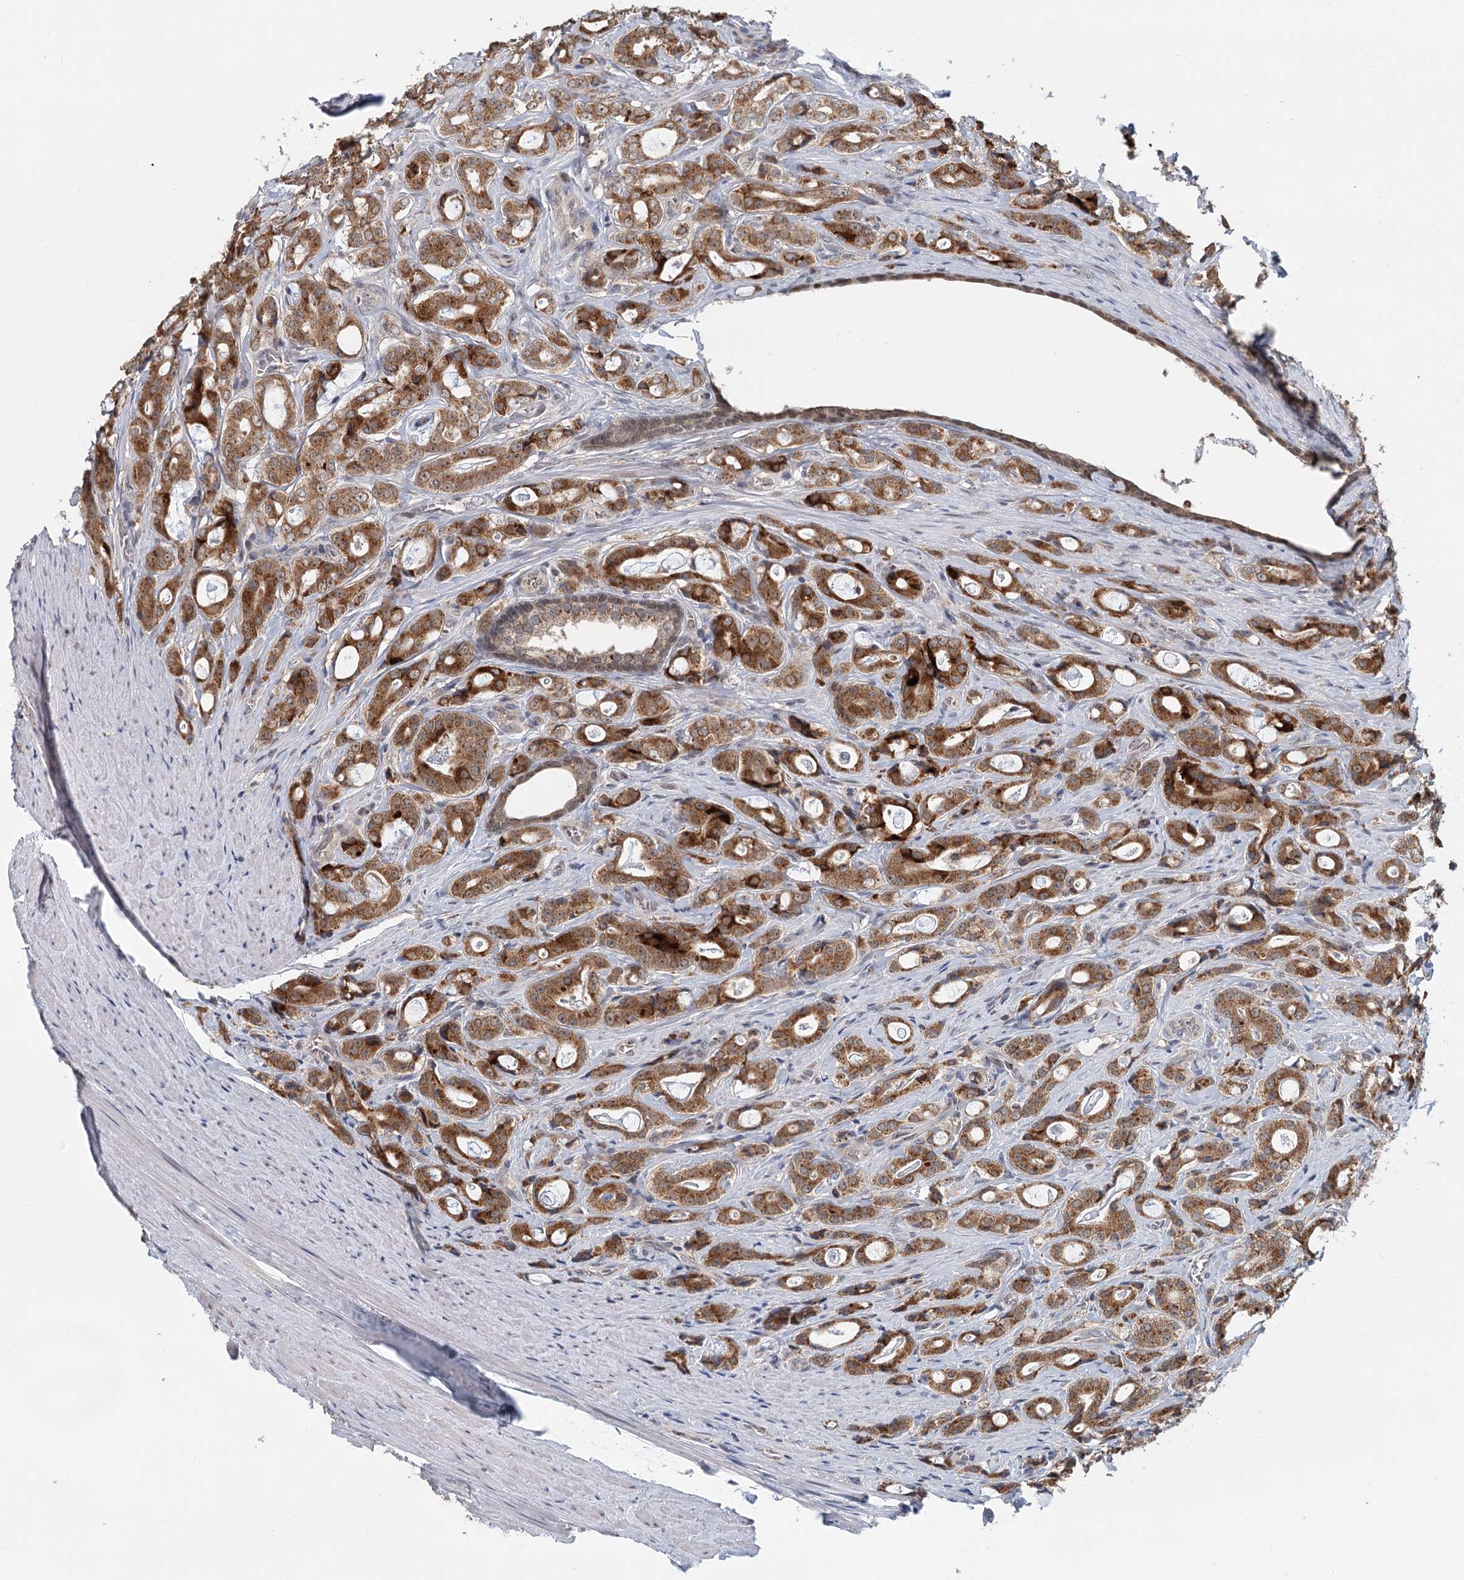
{"staining": {"intensity": "moderate", "quantity": ">75%", "location": "cytoplasmic/membranous"}, "tissue": "prostate cancer", "cell_type": "Tumor cells", "image_type": "cancer", "snomed": [{"axis": "morphology", "description": "Adenocarcinoma, High grade"}, {"axis": "topography", "description": "Prostate"}], "caption": "About >75% of tumor cells in adenocarcinoma (high-grade) (prostate) reveal moderate cytoplasmic/membranous protein expression as visualized by brown immunohistochemical staining.", "gene": "ADK", "patient": {"sex": "male", "age": 63}}